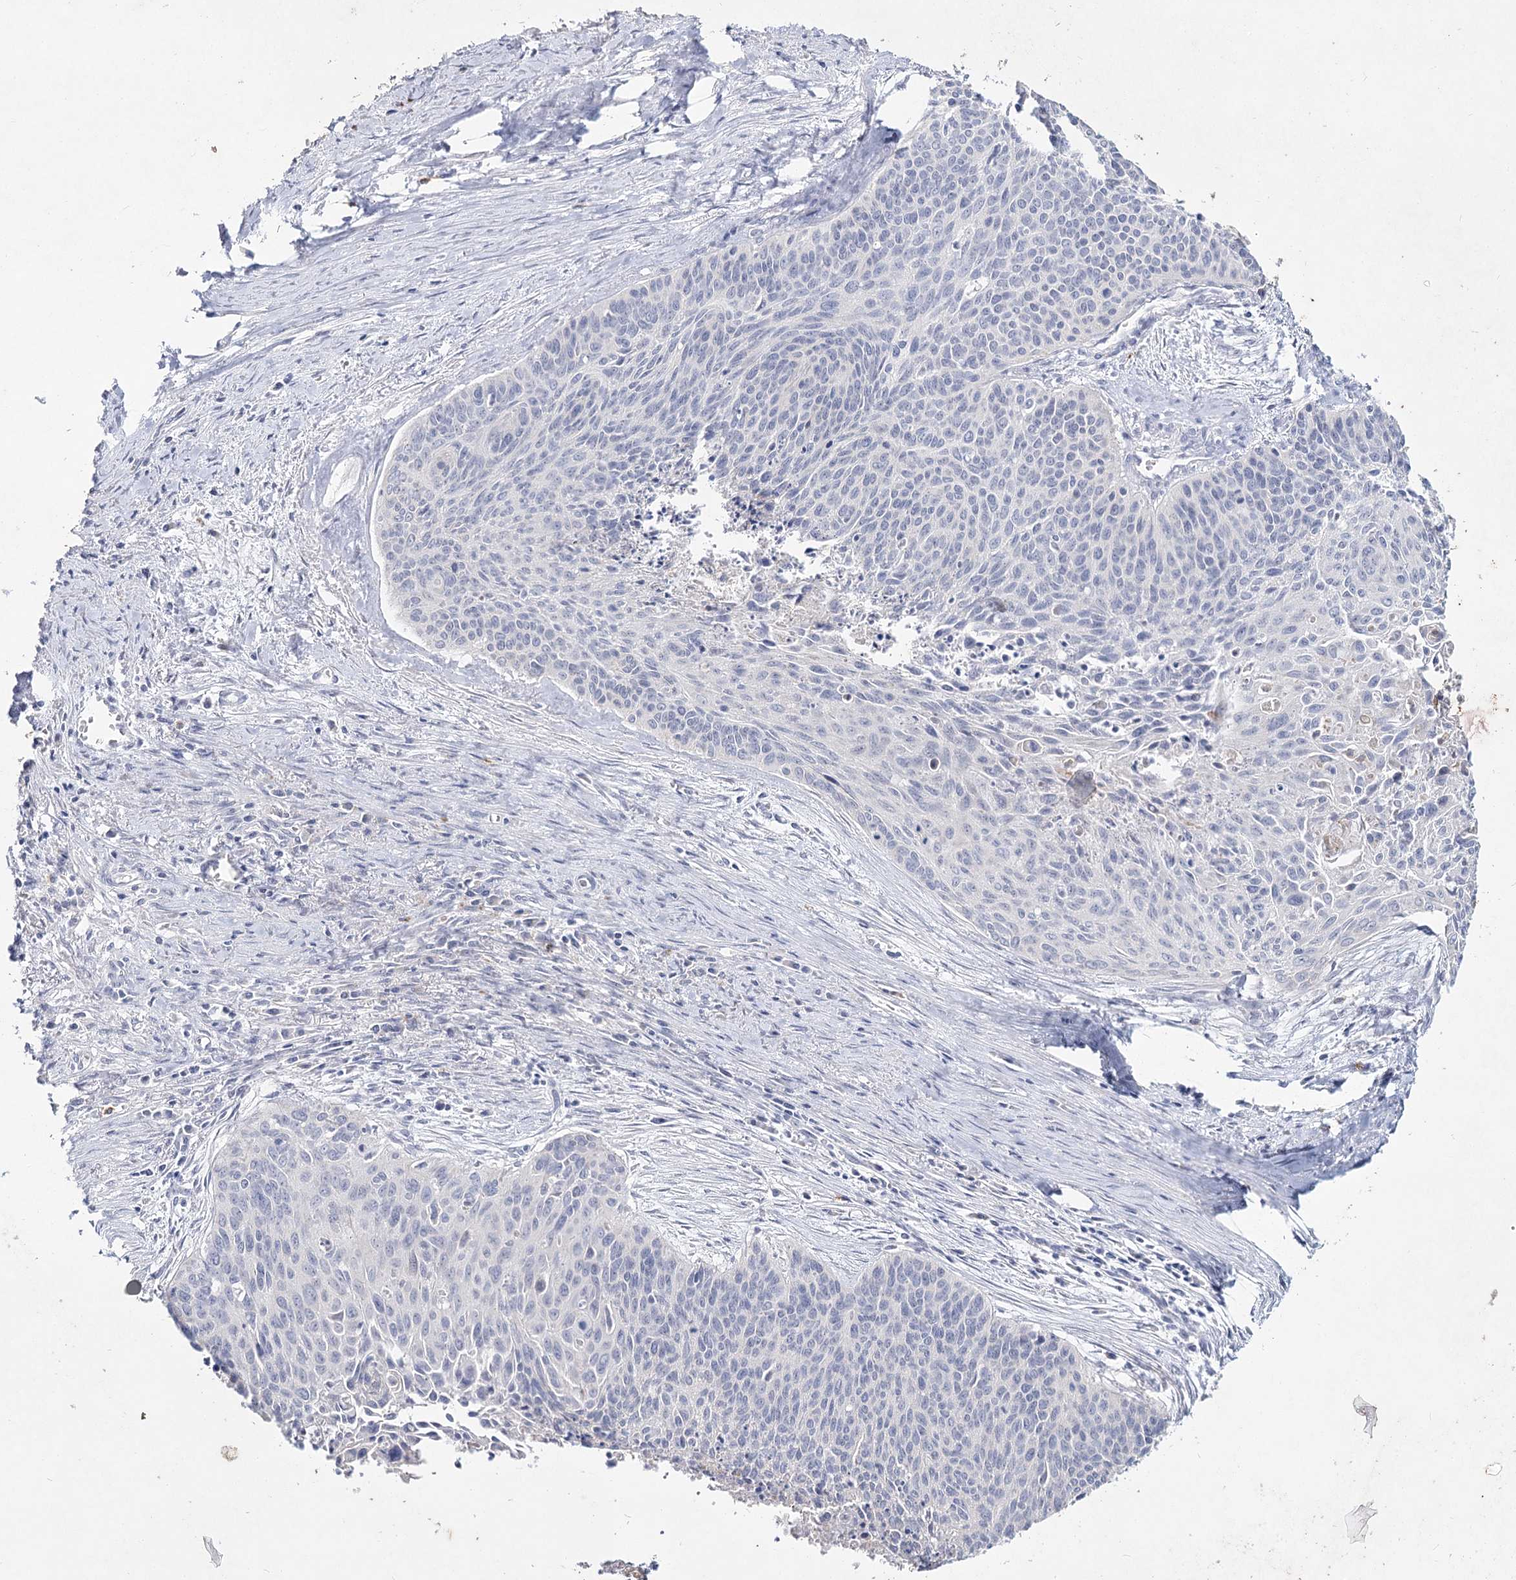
{"staining": {"intensity": "negative", "quantity": "none", "location": "none"}, "tissue": "cervical cancer", "cell_type": "Tumor cells", "image_type": "cancer", "snomed": [{"axis": "morphology", "description": "Squamous cell carcinoma, NOS"}, {"axis": "topography", "description": "Cervix"}], "caption": "Tumor cells show no significant protein staining in cervical cancer (squamous cell carcinoma).", "gene": "CCDC73", "patient": {"sex": "female", "age": 55}}